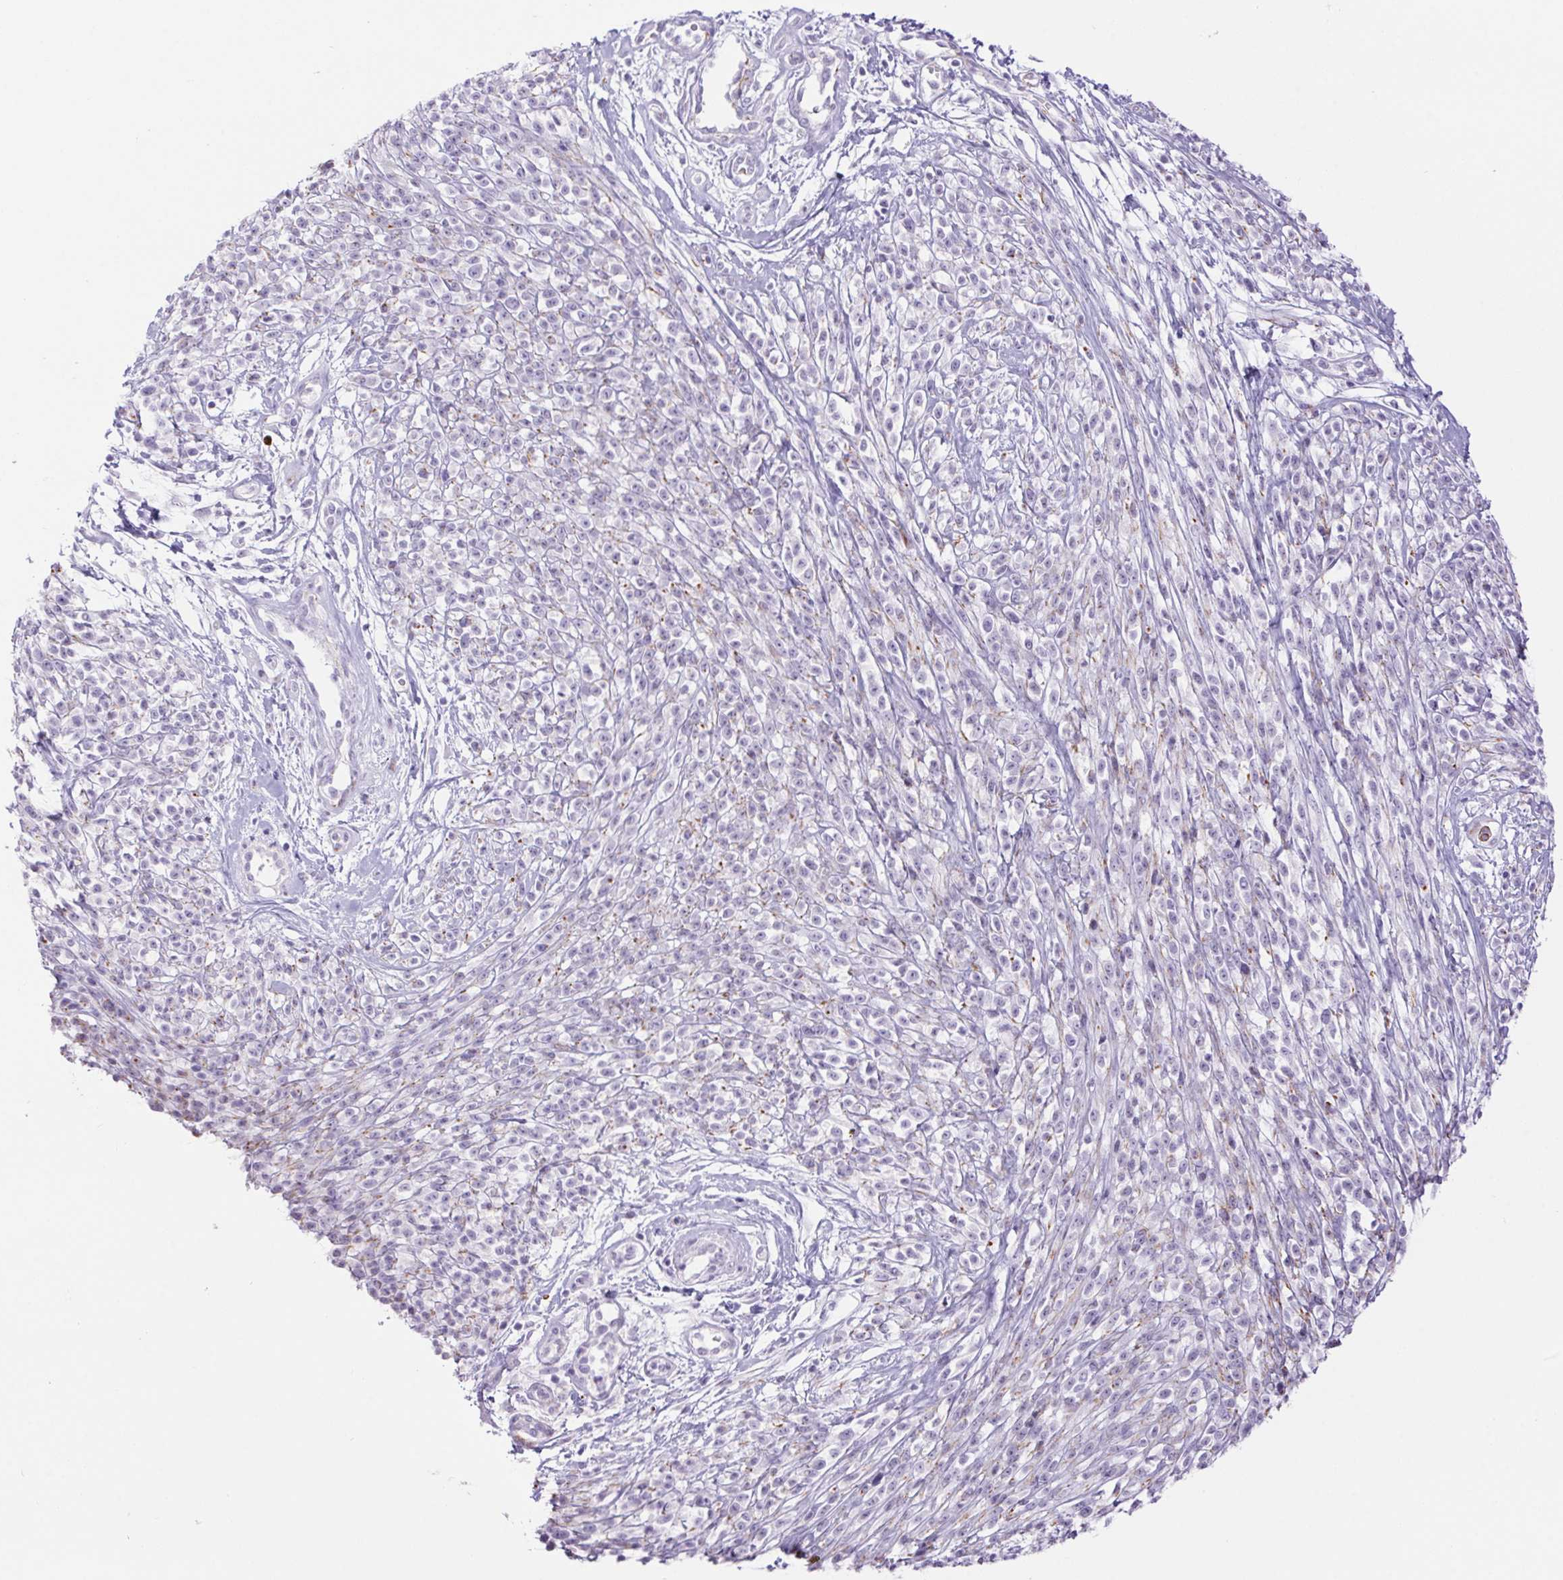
{"staining": {"intensity": "negative", "quantity": "none", "location": "none"}, "tissue": "melanoma", "cell_type": "Tumor cells", "image_type": "cancer", "snomed": [{"axis": "morphology", "description": "Malignant melanoma, NOS"}, {"axis": "topography", "description": "Skin"}, {"axis": "topography", "description": "Skin of trunk"}], "caption": "The image shows no significant staining in tumor cells of melanoma.", "gene": "ERP27", "patient": {"sex": "male", "age": 74}}